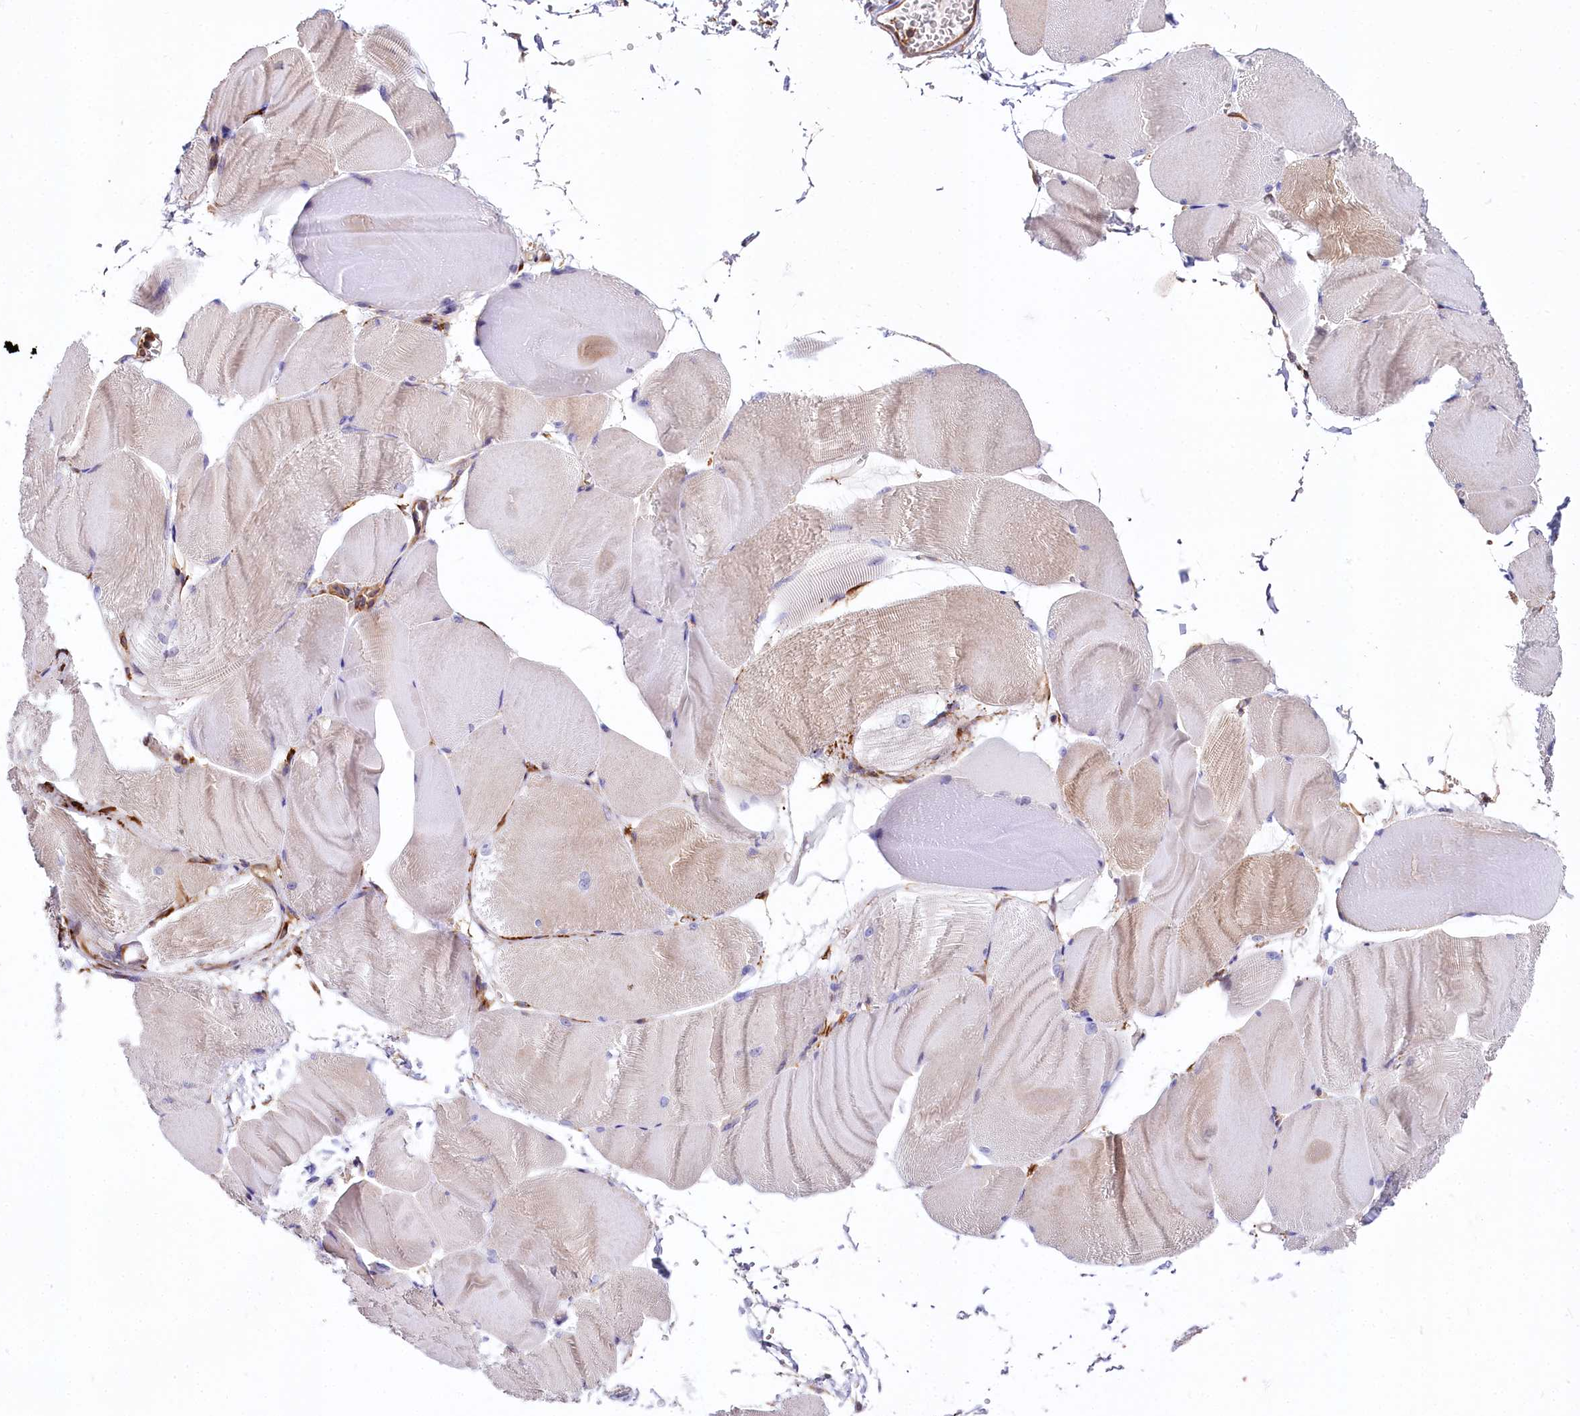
{"staining": {"intensity": "weak", "quantity": "<25%", "location": "cytoplasmic/membranous"}, "tissue": "skeletal muscle", "cell_type": "Myocytes", "image_type": "normal", "snomed": [{"axis": "morphology", "description": "Normal tissue, NOS"}, {"axis": "morphology", "description": "Basal cell carcinoma"}, {"axis": "topography", "description": "Skeletal muscle"}], "caption": "The IHC photomicrograph has no significant positivity in myocytes of skeletal muscle. Nuclei are stained in blue.", "gene": "FCHSD2", "patient": {"sex": "female", "age": 64}}